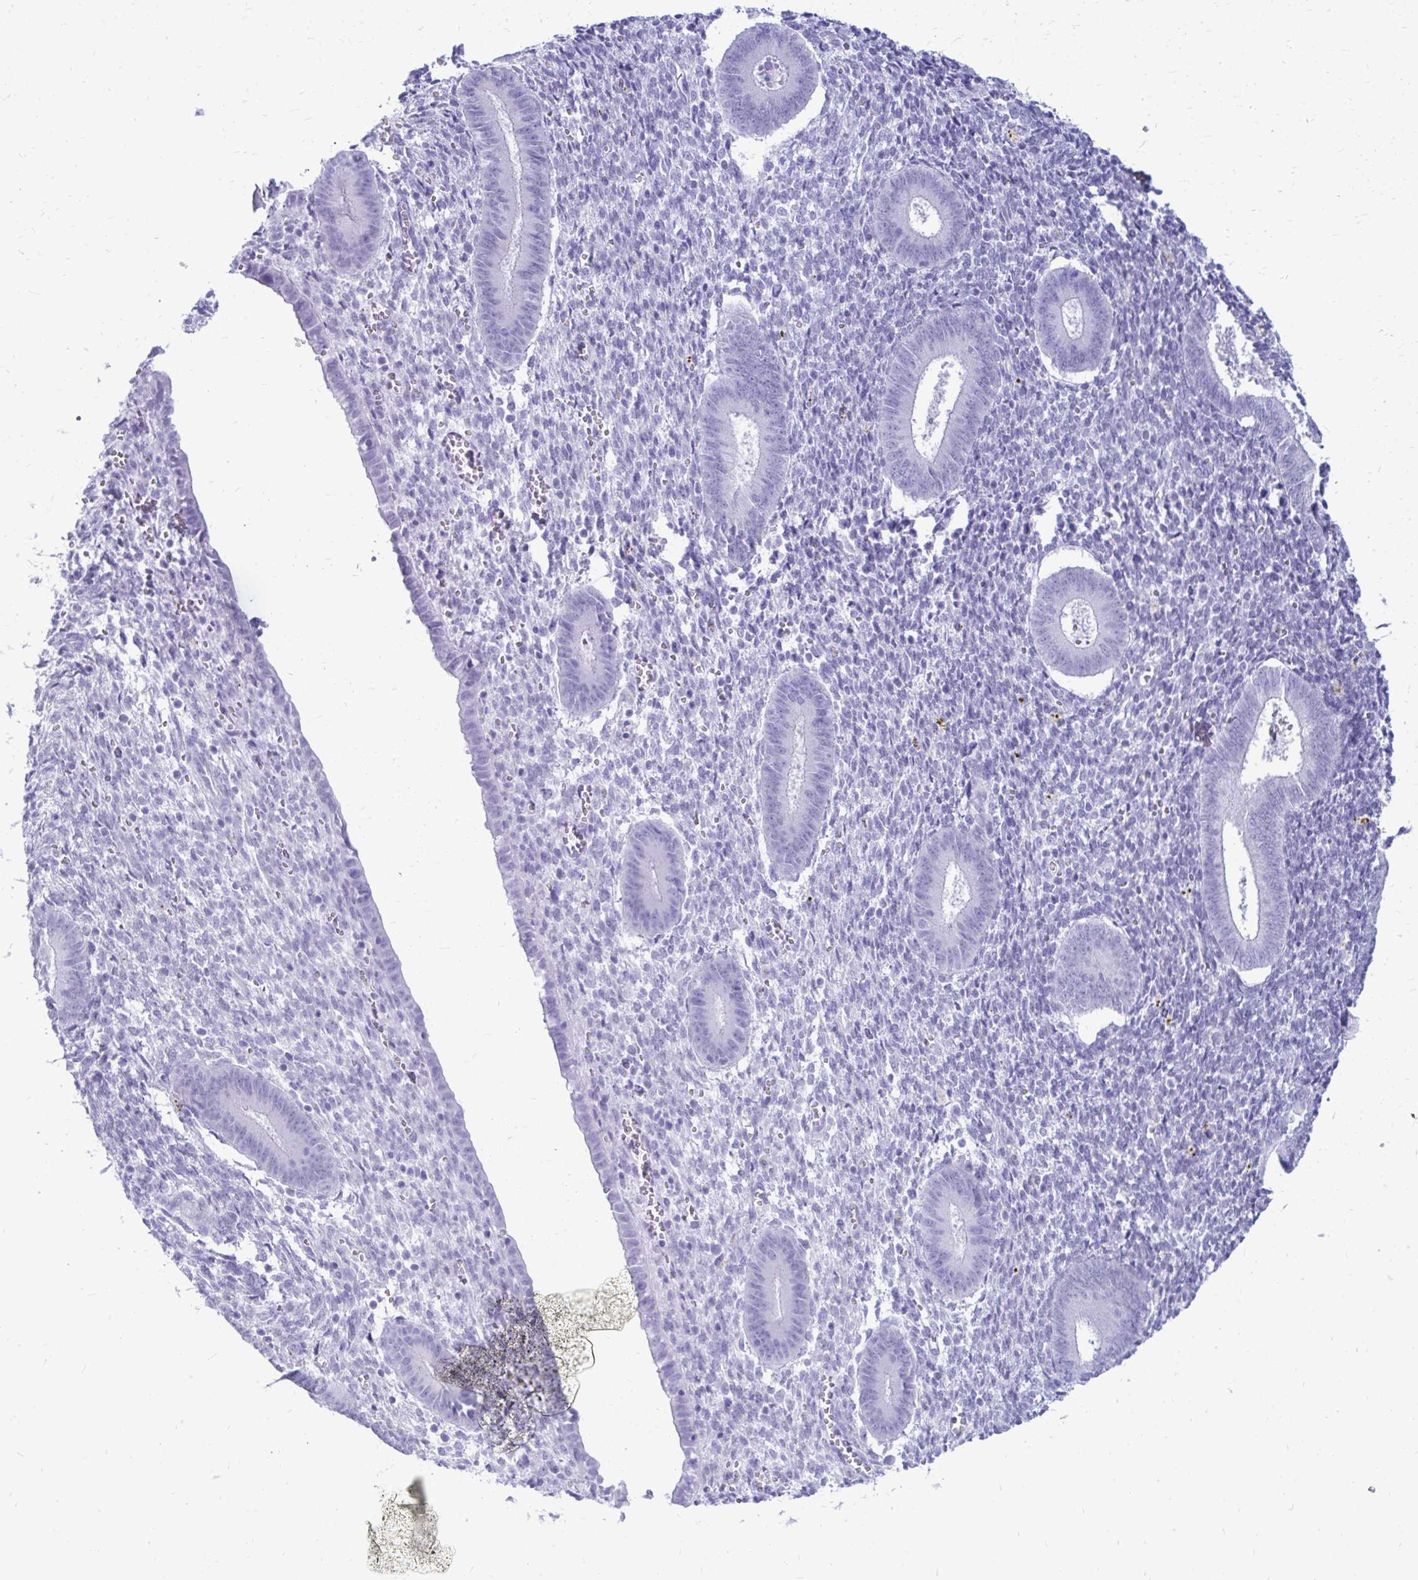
{"staining": {"intensity": "negative", "quantity": "none", "location": "none"}, "tissue": "endometrium", "cell_type": "Cells in endometrial stroma", "image_type": "normal", "snomed": [{"axis": "morphology", "description": "Normal tissue, NOS"}, {"axis": "topography", "description": "Endometrium"}], "caption": "Image shows no protein staining in cells in endometrial stroma of unremarkable endometrium.", "gene": "OR10R2", "patient": {"sex": "female", "age": 25}}